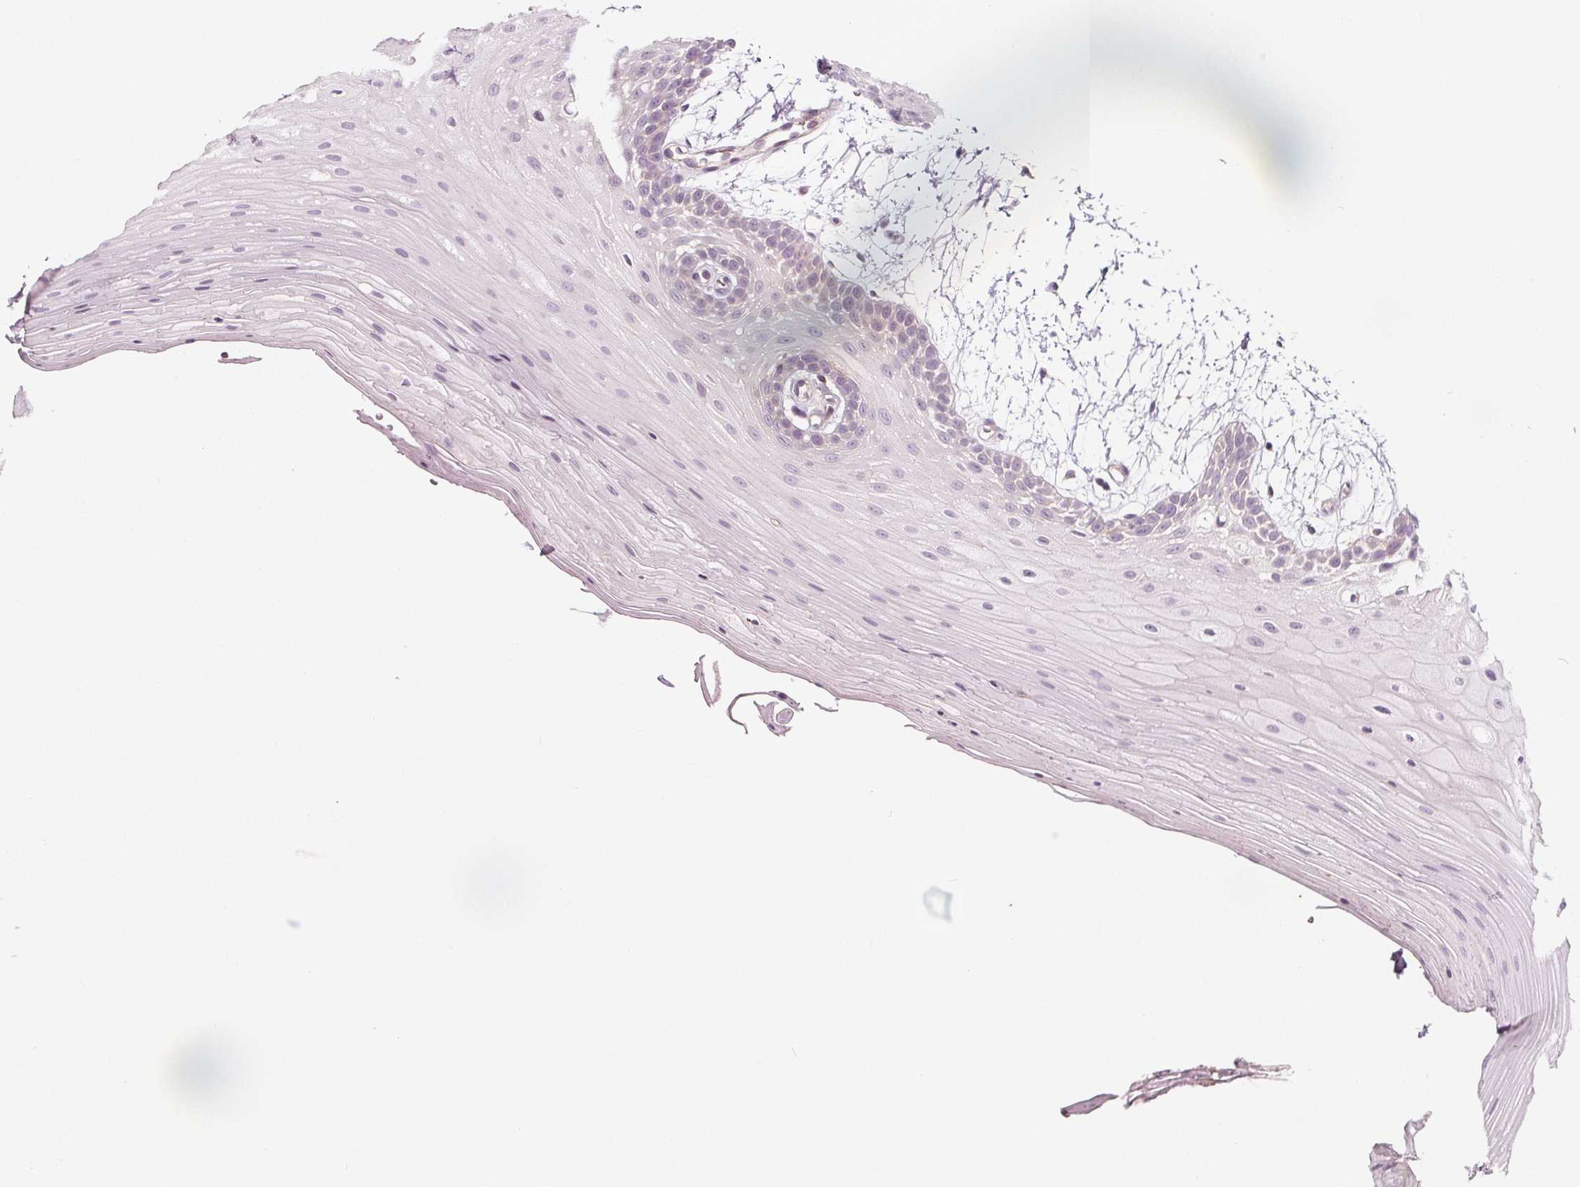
{"staining": {"intensity": "weak", "quantity": "<25%", "location": "cytoplasmic/membranous"}, "tissue": "oral mucosa", "cell_type": "Squamous epithelial cells", "image_type": "normal", "snomed": [{"axis": "morphology", "description": "Normal tissue, NOS"}, {"axis": "morphology", "description": "Squamous cell carcinoma, NOS"}, {"axis": "topography", "description": "Oral tissue"}, {"axis": "topography", "description": "Tounge, NOS"}, {"axis": "topography", "description": "Head-Neck"}], "caption": "This histopathology image is of normal oral mucosa stained with immunohistochemistry (IHC) to label a protein in brown with the nuclei are counter-stained blue. There is no expression in squamous epithelial cells. (DAB (3,3'-diaminobenzidine) immunohistochemistry visualized using brightfield microscopy, high magnification).", "gene": "ADAM33", "patient": {"sex": "male", "age": 62}}